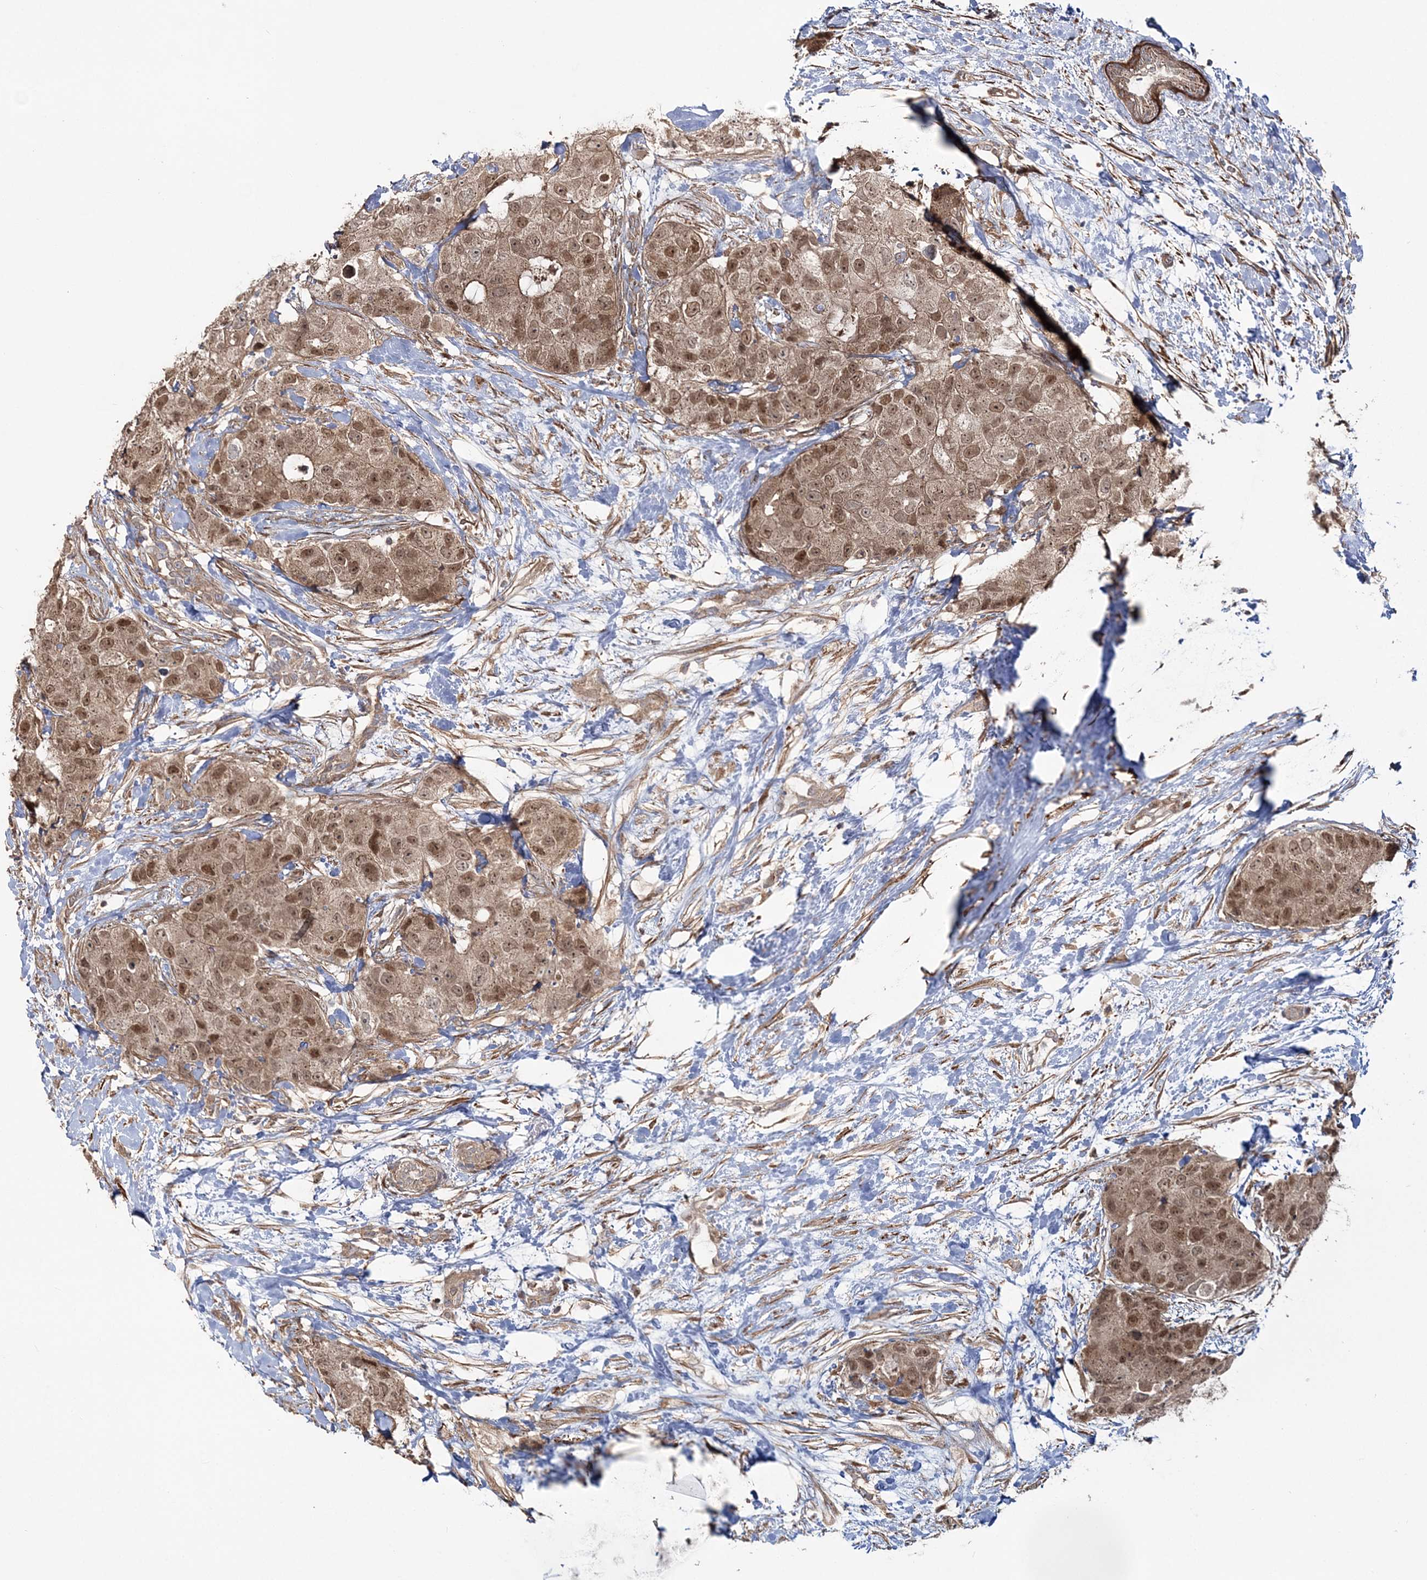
{"staining": {"intensity": "moderate", "quantity": ">75%", "location": "cytoplasmic/membranous,nuclear"}, "tissue": "breast cancer", "cell_type": "Tumor cells", "image_type": "cancer", "snomed": [{"axis": "morphology", "description": "Duct carcinoma"}, {"axis": "topography", "description": "Breast"}], "caption": "The immunohistochemical stain shows moderate cytoplasmic/membranous and nuclear staining in tumor cells of breast infiltrating ductal carcinoma tissue.", "gene": "MOCS2", "patient": {"sex": "female", "age": 62}}